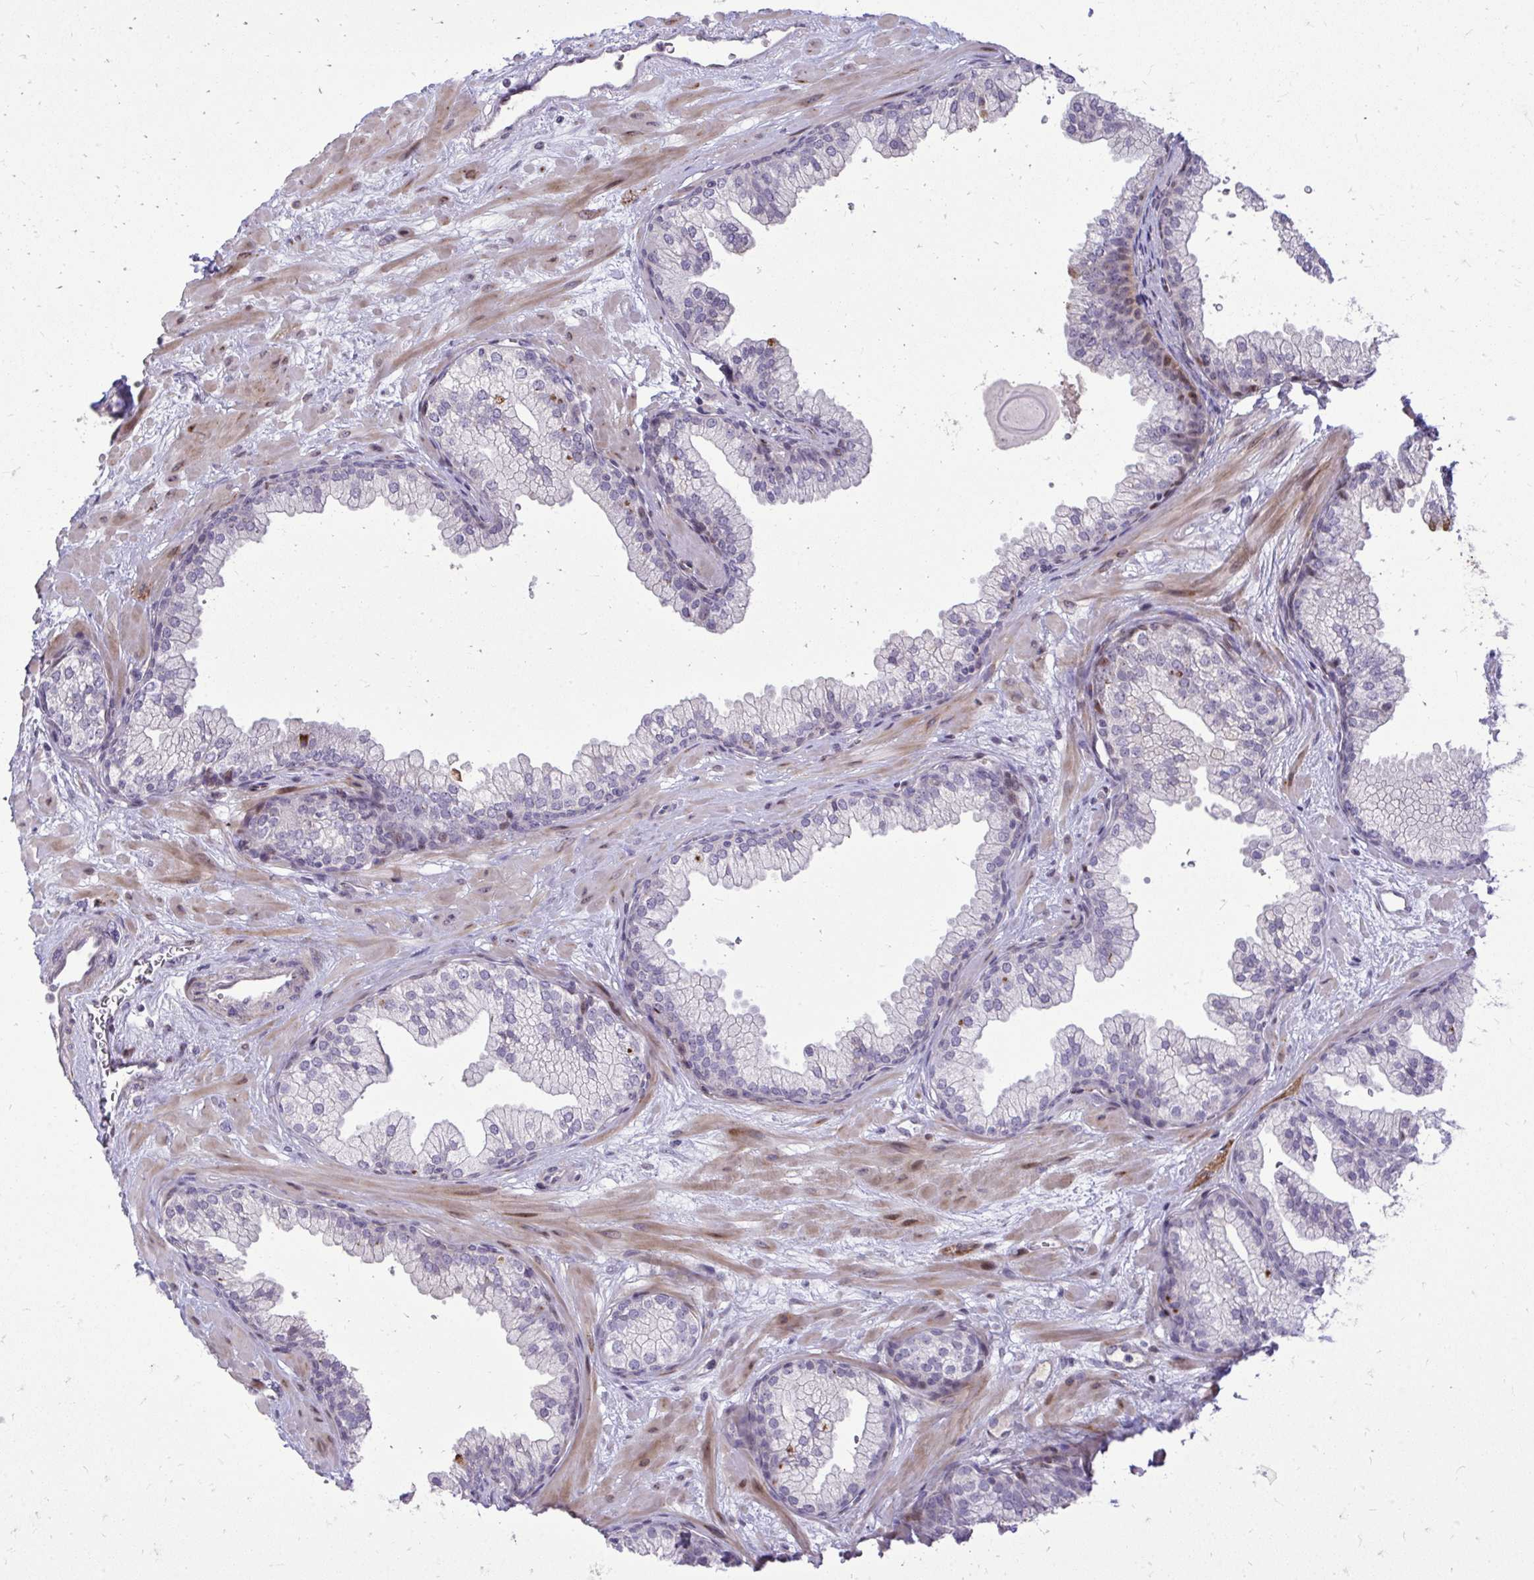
{"staining": {"intensity": "negative", "quantity": "none", "location": "none"}, "tissue": "prostate", "cell_type": "Glandular cells", "image_type": "normal", "snomed": [{"axis": "morphology", "description": "Normal tissue, NOS"}, {"axis": "topography", "description": "Prostate"}, {"axis": "topography", "description": "Peripheral nerve tissue"}], "caption": "Glandular cells show no significant protein expression in normal prostate. (DAB IHC with hematoxylin counter stain).", "gene": "DLX4", "patient": {"sex": "male", "age": 61}}